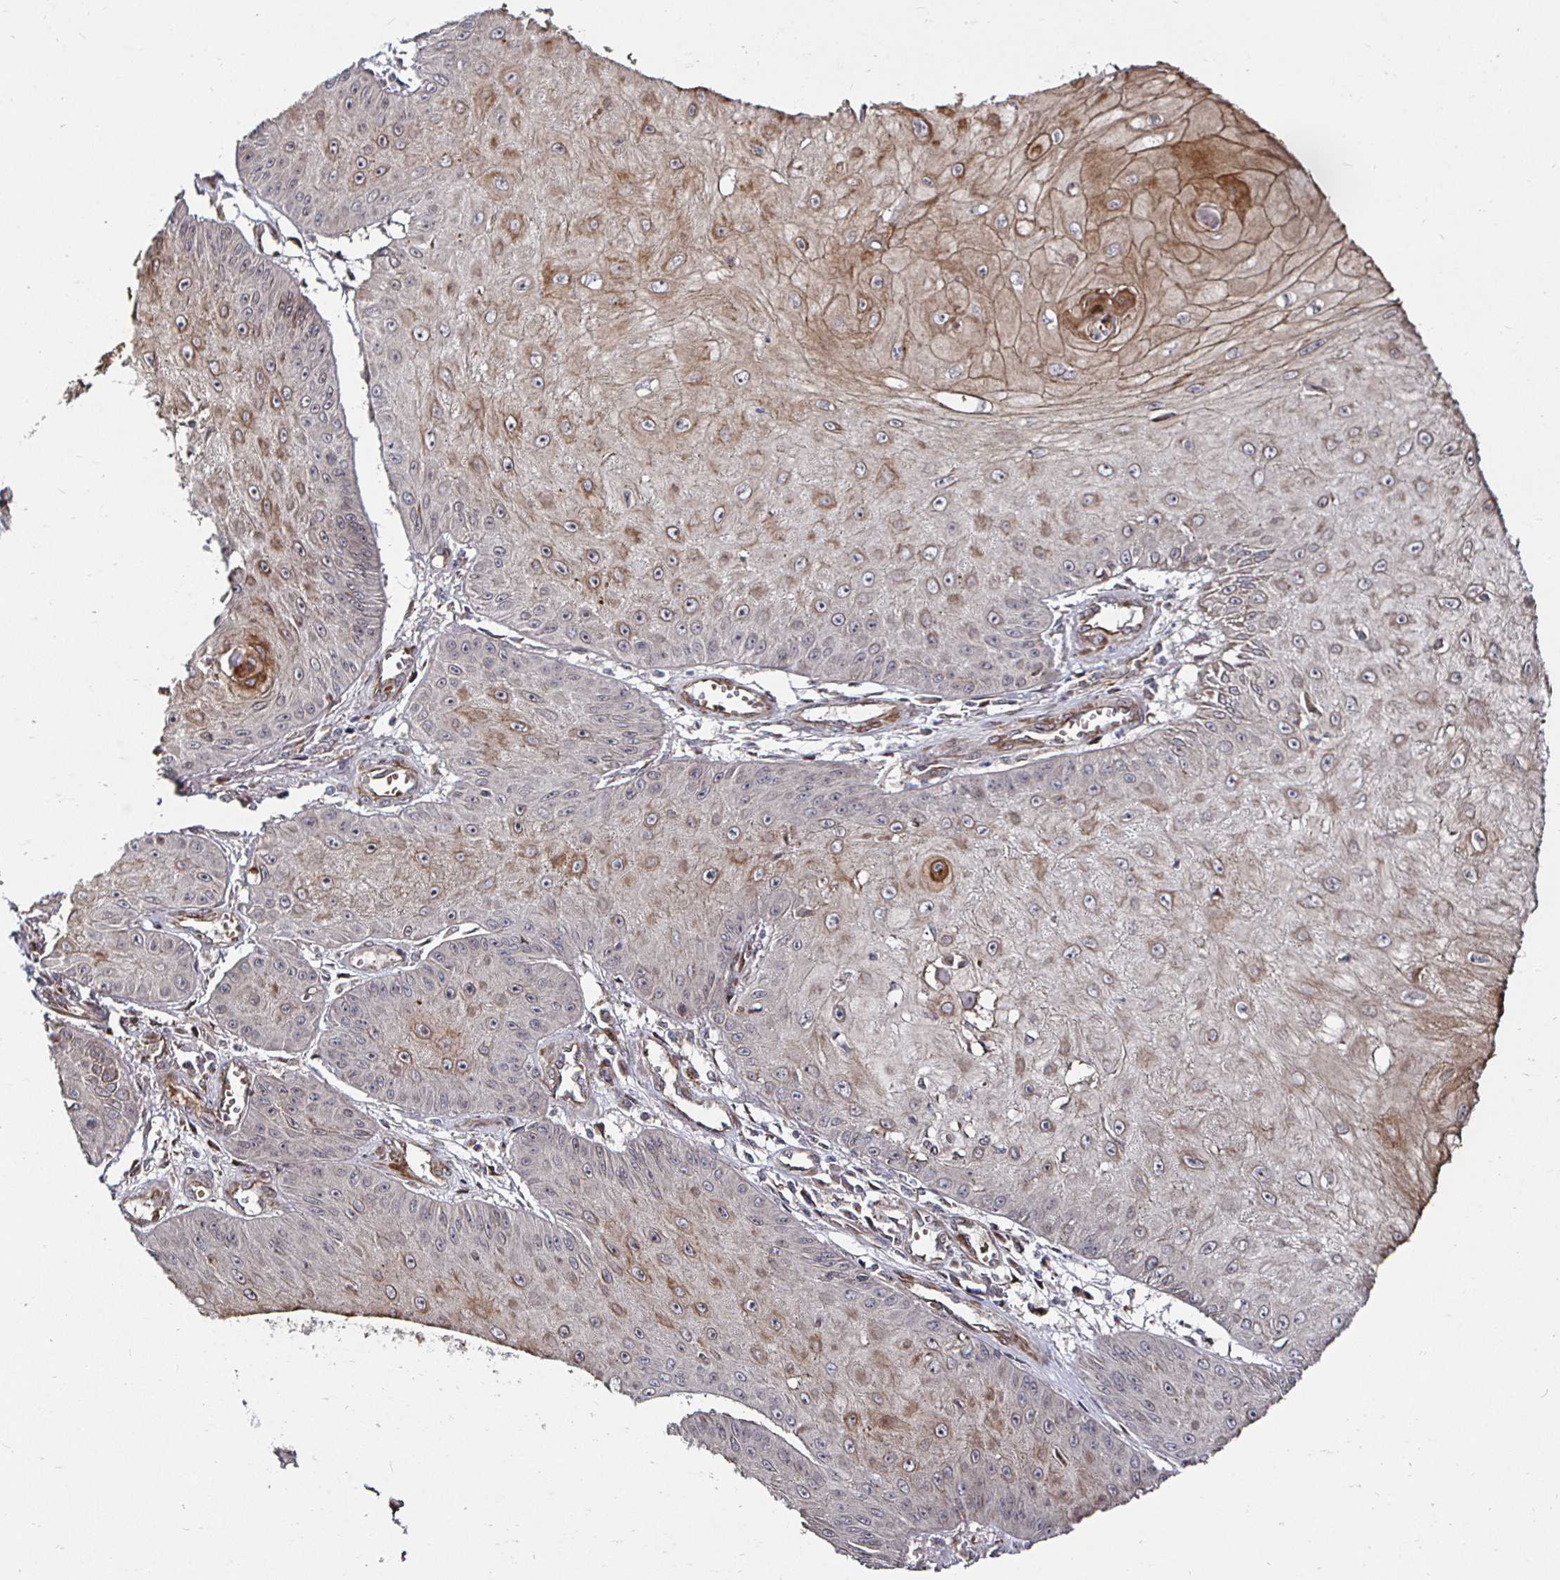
{"staining": {"intensity": "moderate", "quantity": "25%-75%", "location": "cytoplasmic/membranous"}, "tissue": "skin cancer", "cell_type": "Tumor cells", "image_type": "cancer", "snomed": [{"axis": "morphology", "description": "Squamous cell carcinoma, NOS"}, {"axis": "topography", "description": "Skin"}], "caption": "Immunohistochemistry photomicrograph of skin squamous cell carcinoma stained for a protein (brown), which shows medium levels of moderate cytoplasmic/membranous expression in approximately 25%-75% of tumor cells.", "gene": "TBKBP1", "patient": {"sex": "male", "age": 70}}